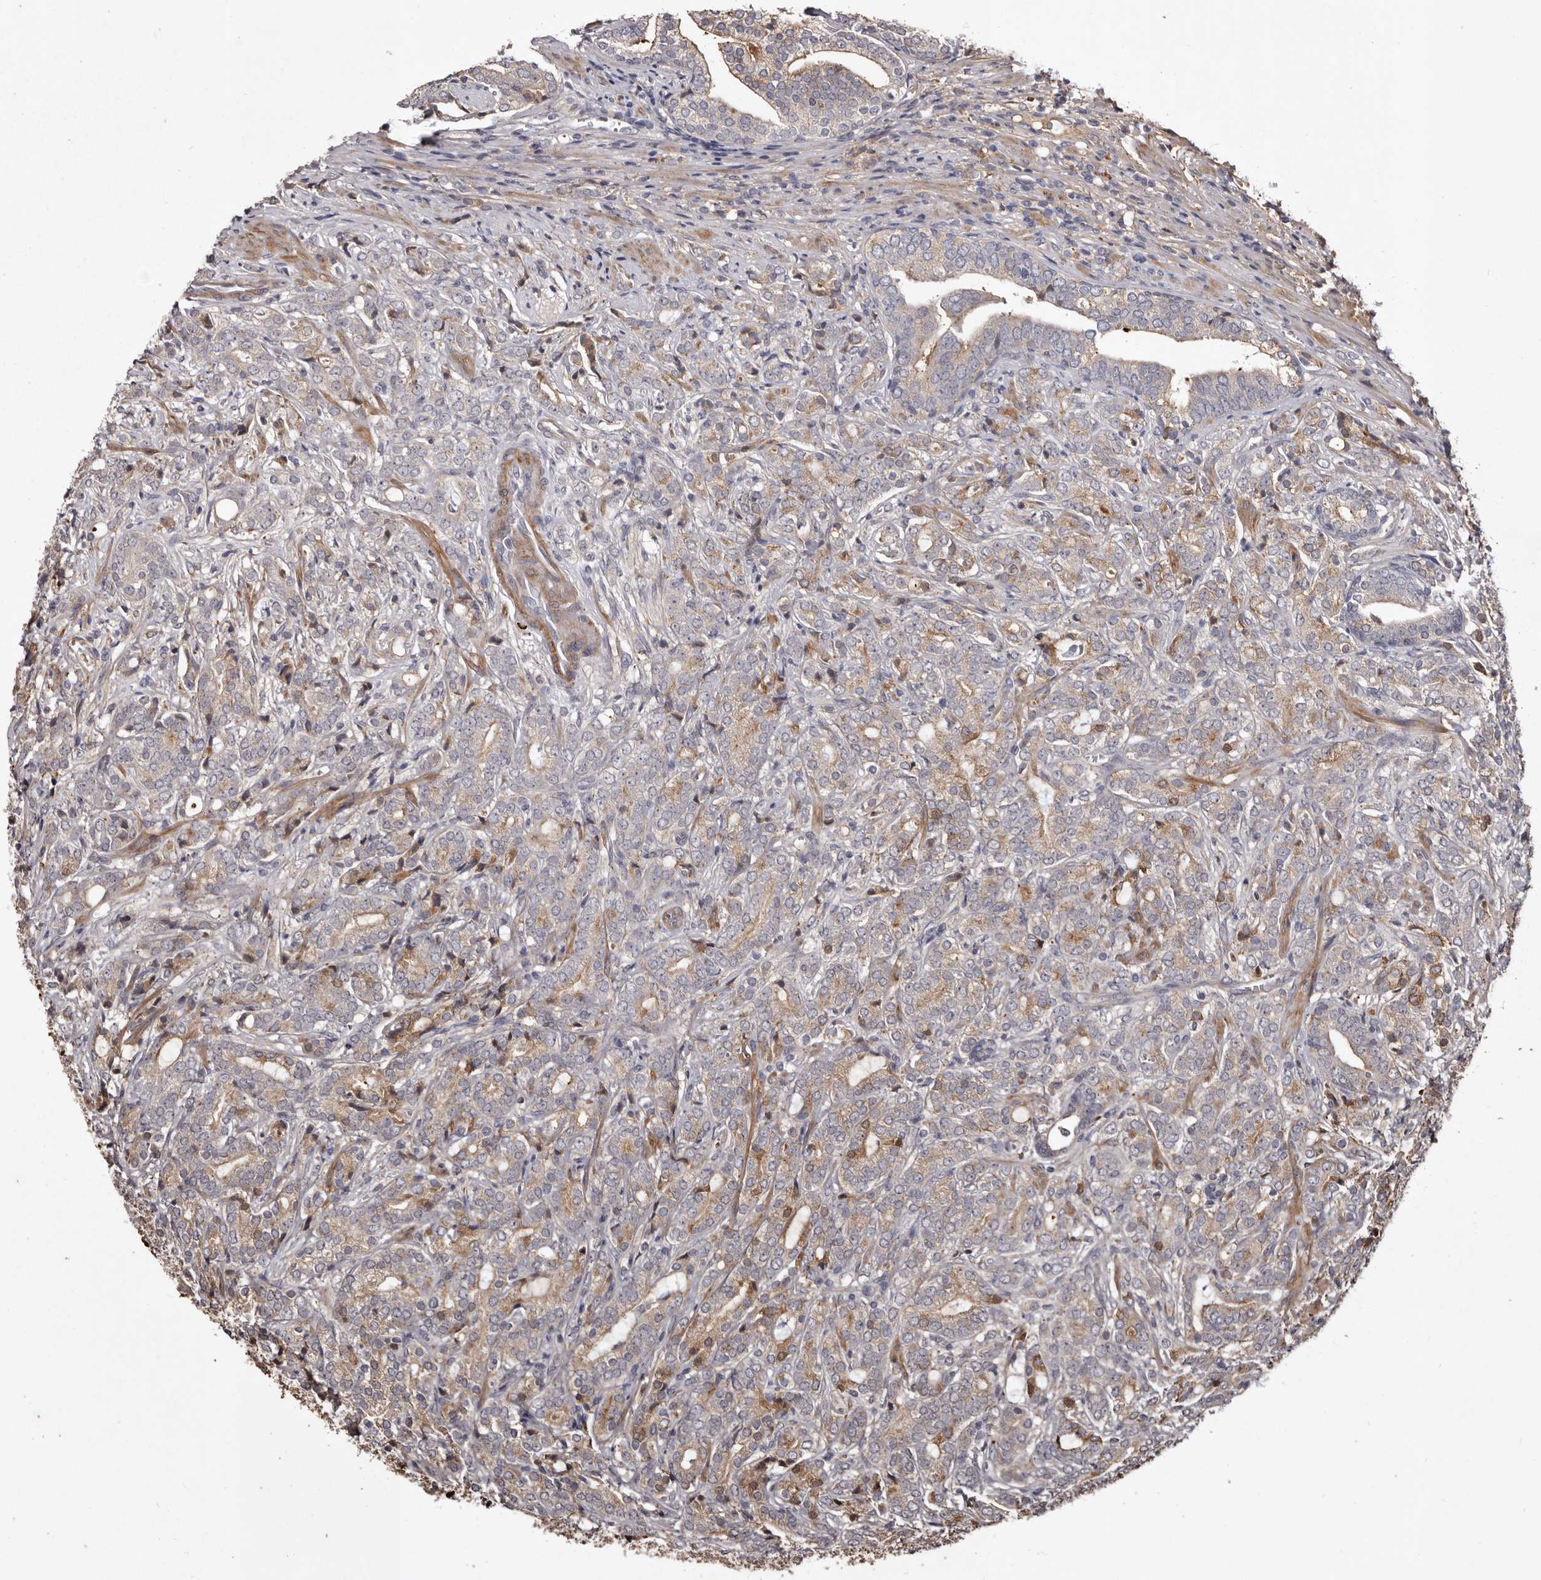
{"staining": {"intensity": "moderate", "quantity": ">75%", "location": "cytoplasmic/membranous"}, "tissue": "prostate cancer", "cell_type": "Tumor cells", "image_type": "cancer", "snomed": [{"axis": "morphology", "description": "Adenocarcinoma, High grade"}, {"axis": "topography", "description": "Prostate"}], "caption": "Immunohistochemical staining of human prostate high-grade adenocarcinoma shows medium levels of moderate cytoplasmic/membranous protein staining in about >75% of tumor cells.", "gene": "CYP1B1", "patient": {"sex": "male", "age": 57}}